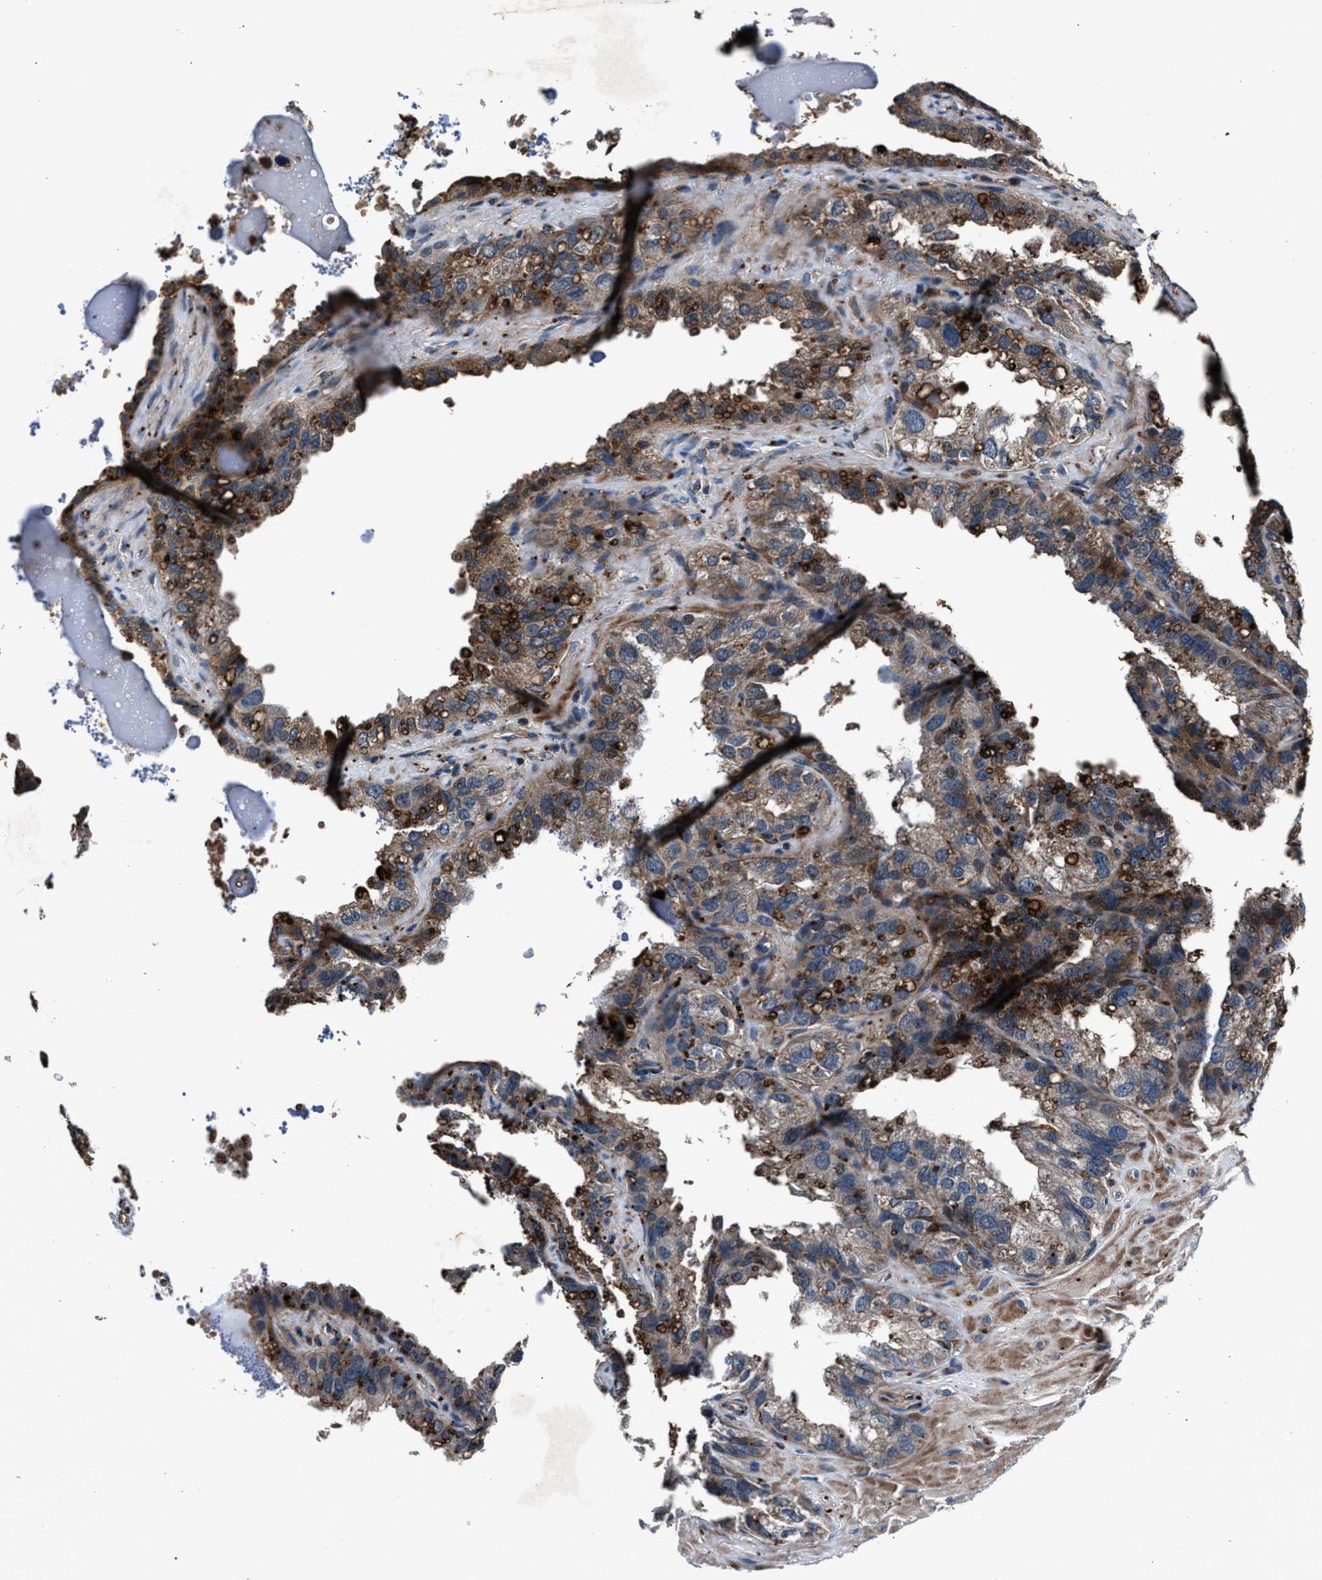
{"staining": {"intensity": "moderate", "quantity": ">75%", "location": "cytoplasmic/membranous"}, "tissue": "seminal vesicle", "cell_type": "Glandular cells", "image_type": "normal", "snomed": [{"axis": "morphology", "description": "Normal tissue, NOS"}, {"axis": "topography", "description": "Seminal veicle"}], "caption": "Glandular cells reveal medium levels of moderate cytoplasmic/membranous expression in about >75% of cells in unremarkable seminal vesicle. (DAB (3,3'-diaminobenzidine) IHC with brightfield microscopy, high magnification).", "gene": "MFSD11", "patient": {"sex": "male", "age": 68}}